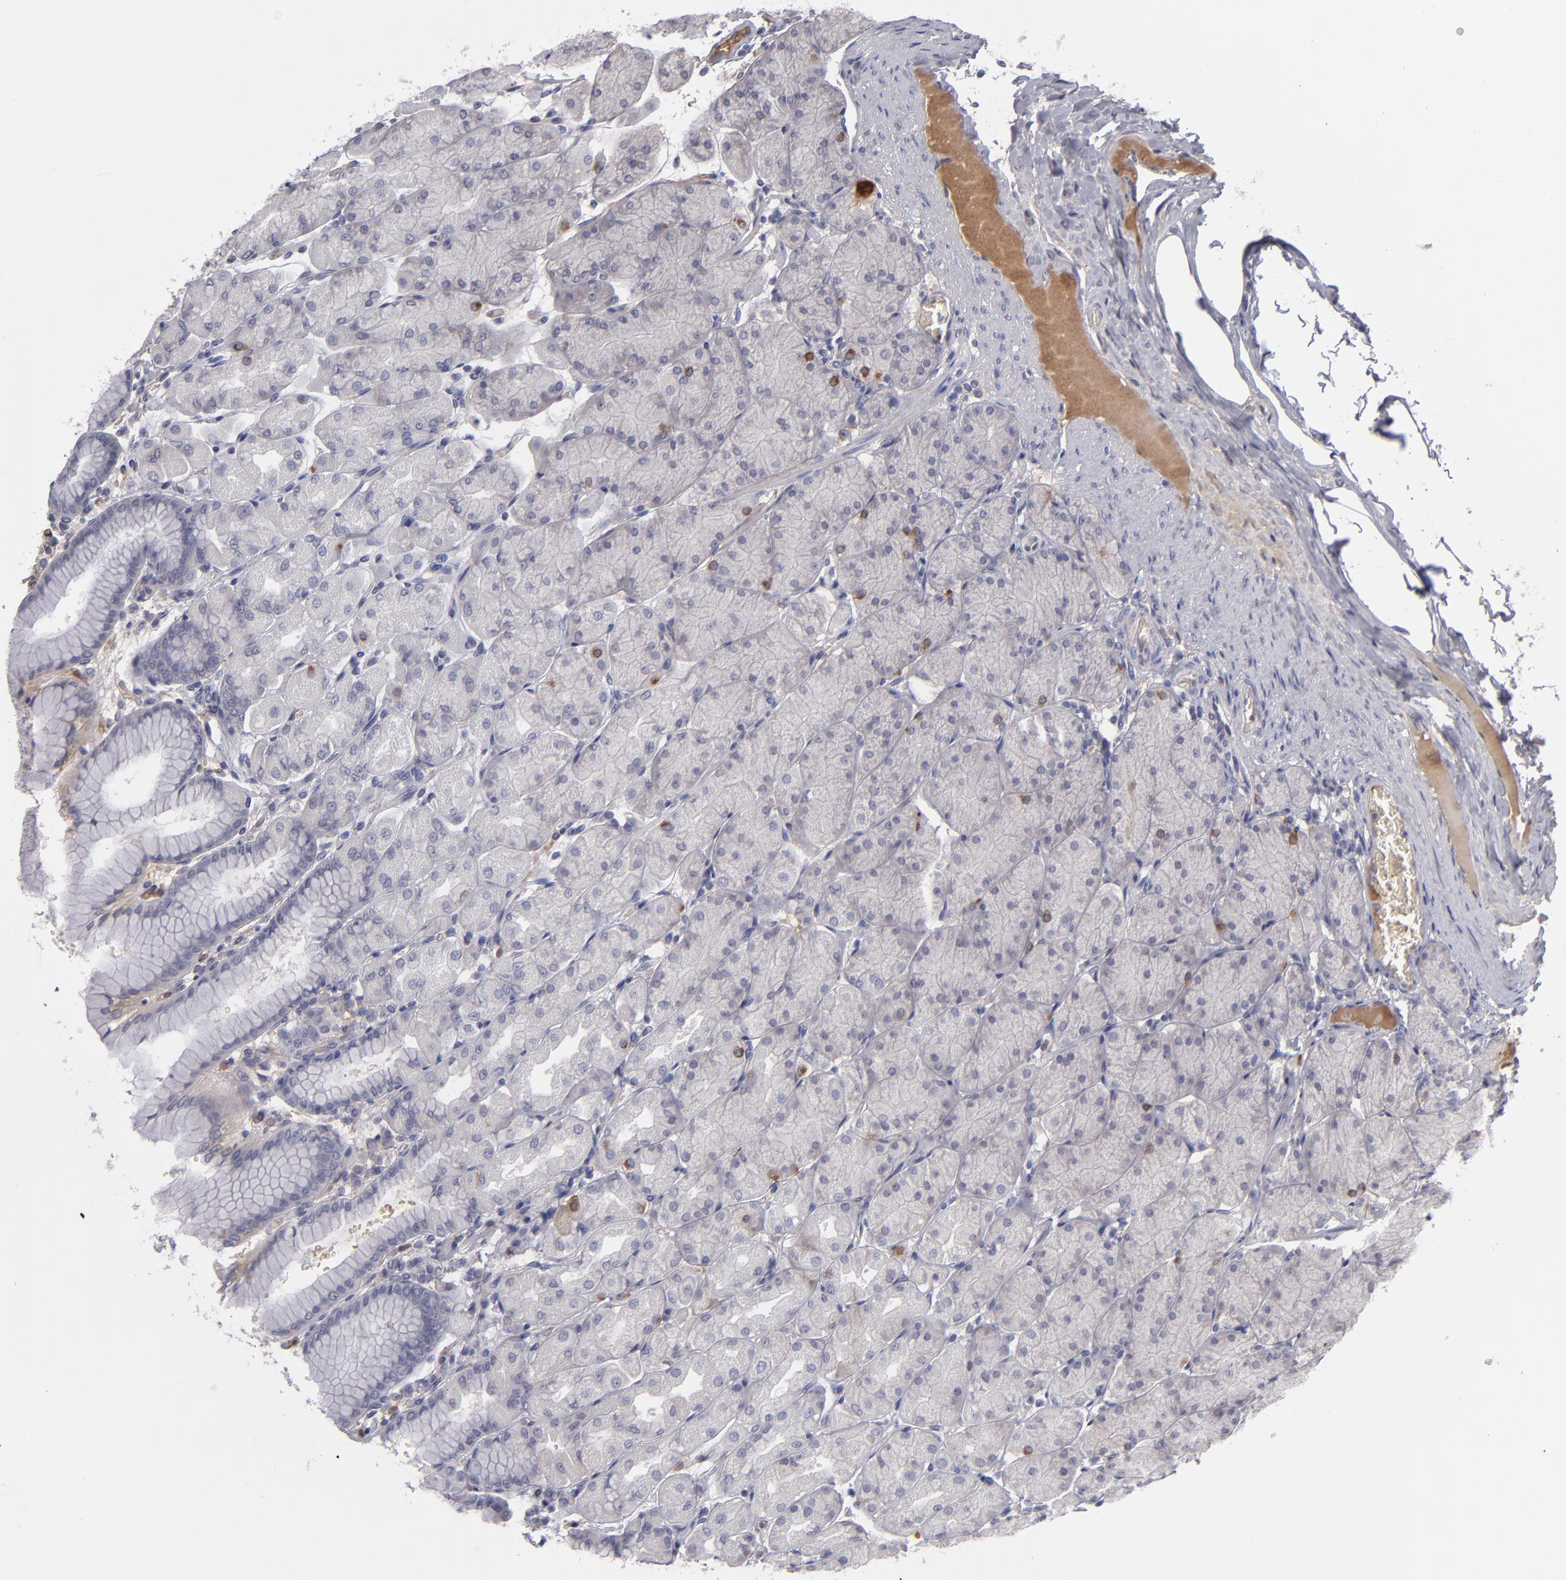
{"staining": {"intensity": "weak", "quantity": "25%-75%", "location": "cytoplasmic/membranous"}, "tissue": "stomach", "cell_type": "Glandular cells", "image_type": "normal", "snomed": [{"axis": "morphology", "description": "Normal tissue, NOS"}, {"axis": "topography", "description": "Stomach, upper"}], "caption": "Stomach stained with immunohistochemistry displays weak cytoplasmic/membranous staining in approximately 25%-75% of glandular cells.", "gene": "ITIH4", "patient": {"sex": "female", "age": 56}}